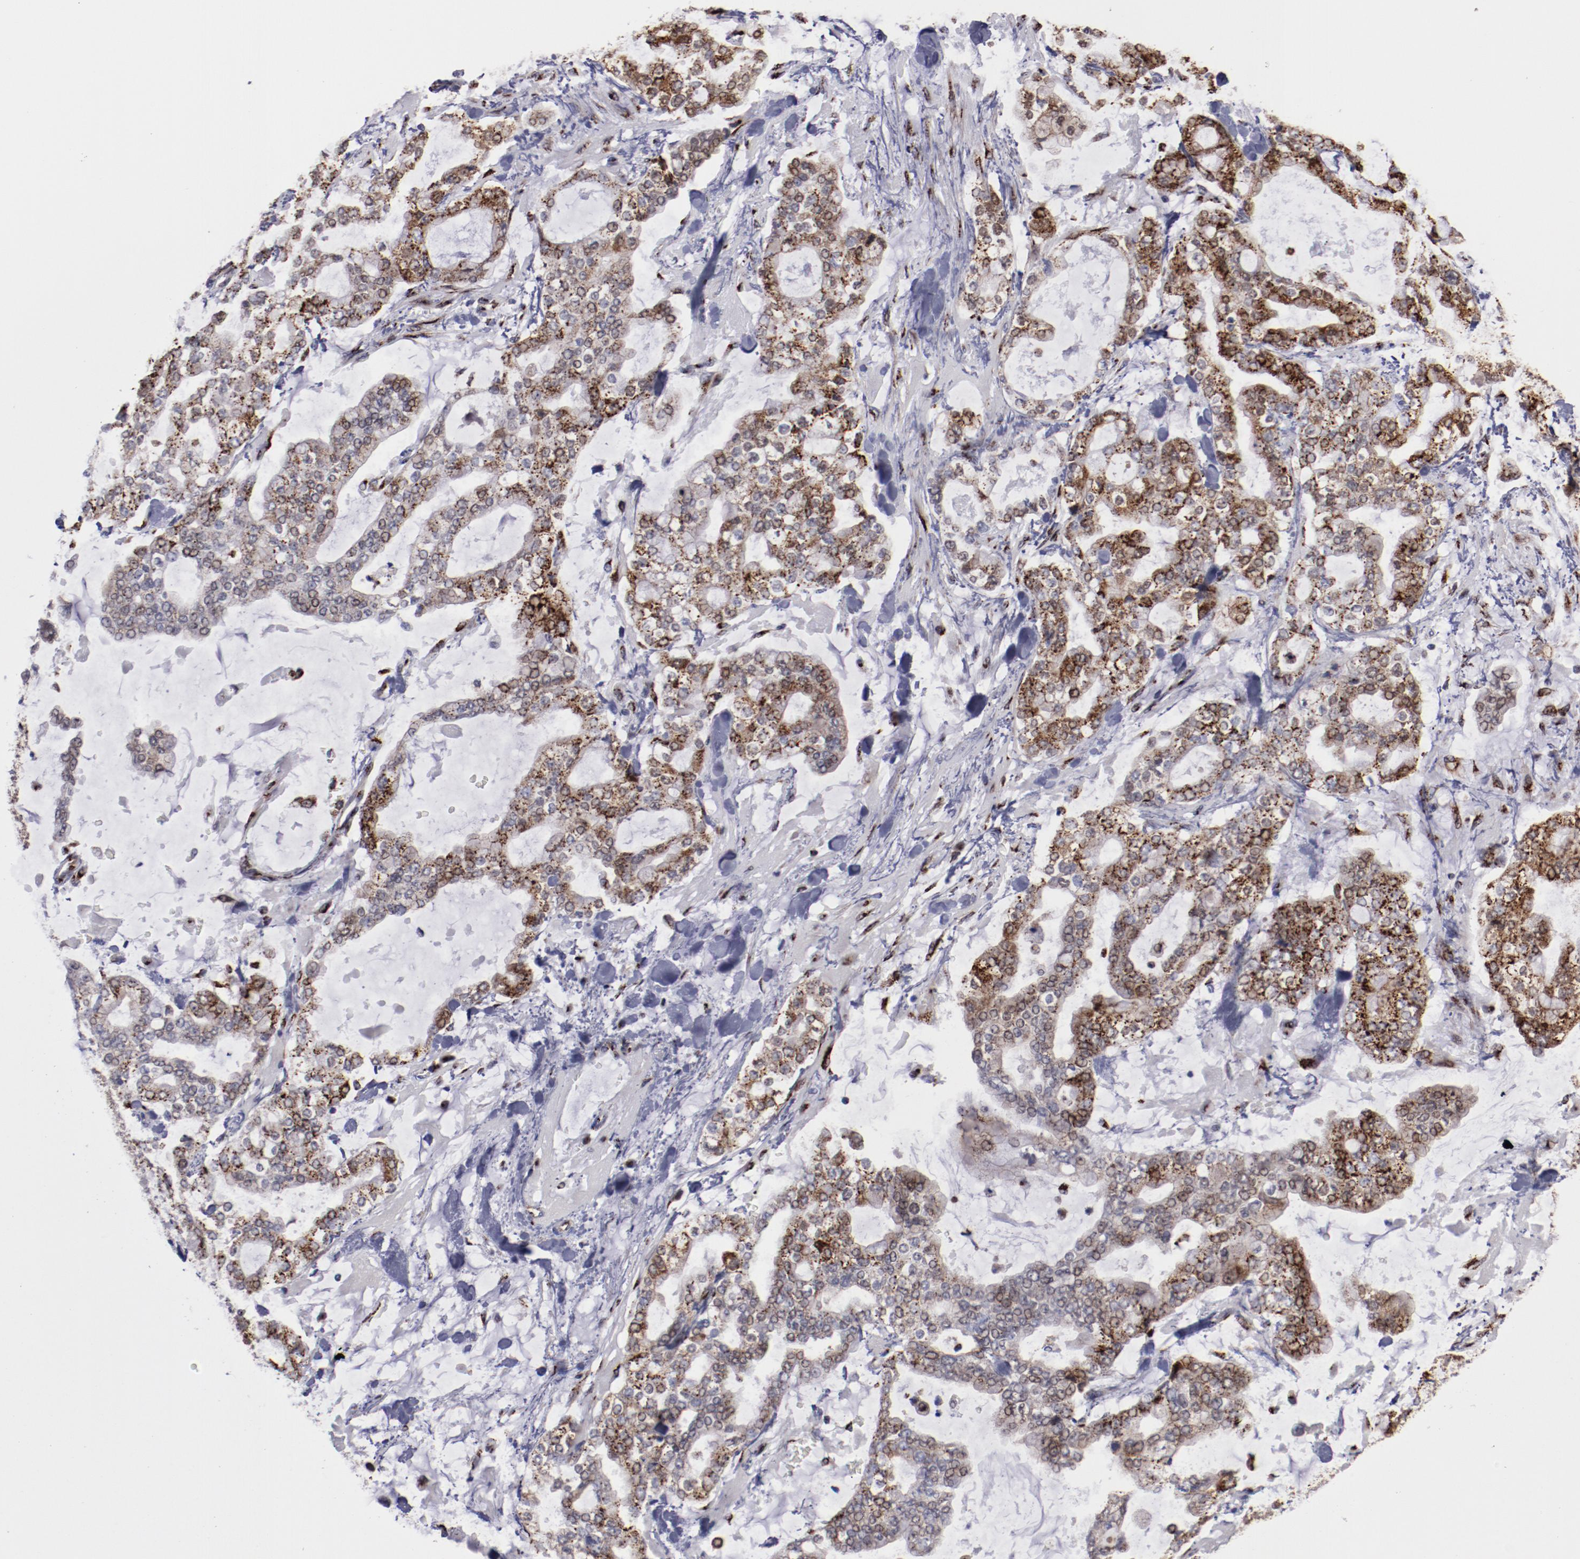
{"staining": {"intensity": "strong", "quantity": ">75%", "location": "cytoplasmic/membranous"}, "tissue": "stomach cancer", "cell_type": "Tumor cells", "image_type": "cancer", "snomed": [{"axis": "morphology", "description": "Normal tissue, NOS"}, {"axis": "morphology", "description": "Adenocarcinoma, NOS"}, {"axis": "topography", "description": "Stomach, upper"}, {"axis": "topography", "description": "Stomach"}], "caption": "IHC image of human stomach cancer stained for a protein (brown), which exhibits high levels of strong cytoplasmic/membranous expression in about >75% of tumor cells.", "gene": "GOLIM4", "patient": {"sex": "male", "age": 76}}